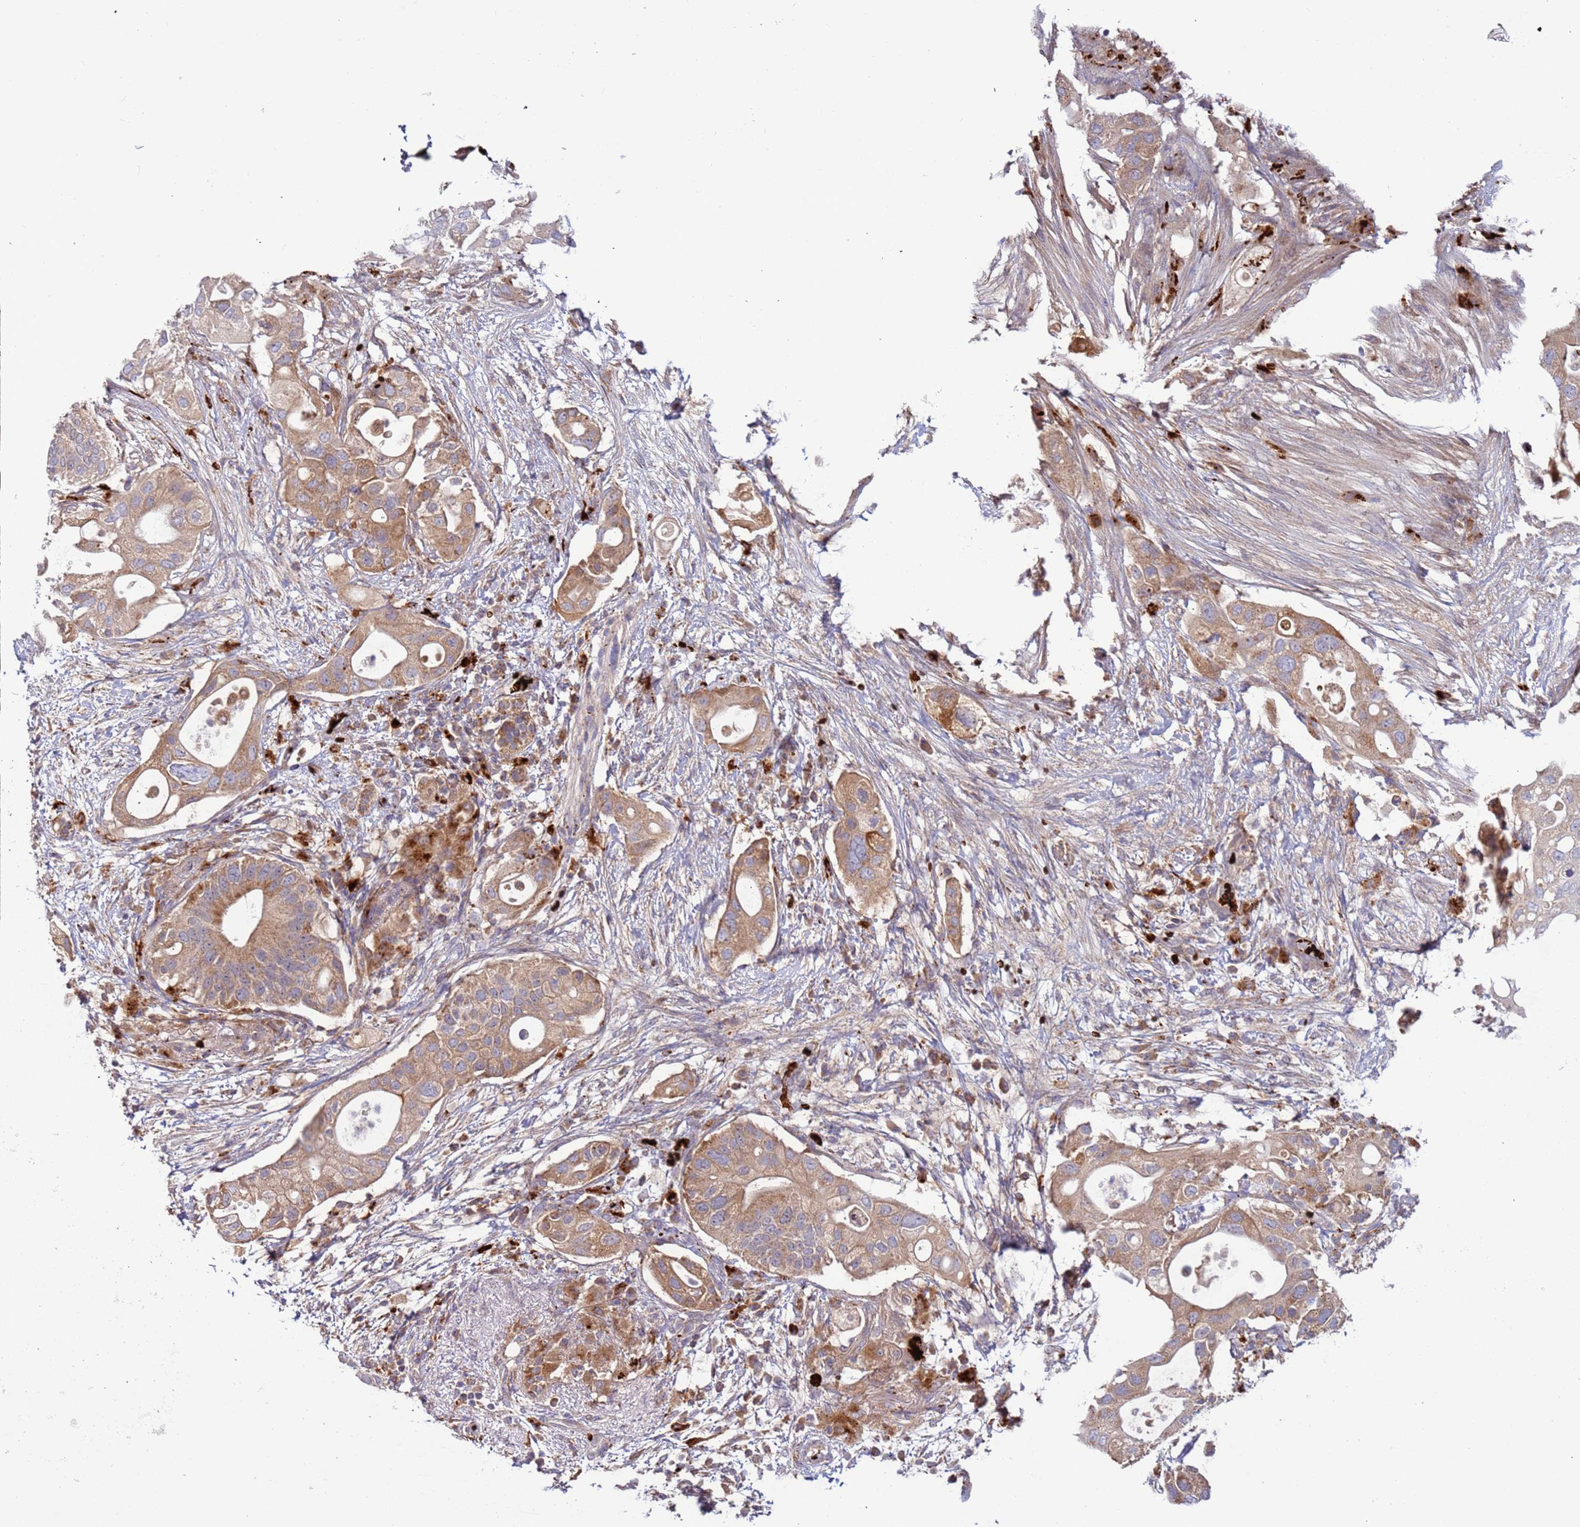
{"staining": {"intensity": "moderate", "quantity": ">75%", "location": "cytoplasmic/membranous"}, "tissue": "pancreatic cancer", "cell_type": "Tumor cells", "image_type": "cancer", "snomed": [{"axis": "morphology", "description": "Adenocarcinoma, NOS"}, {"axis": "topography", "description": "Pancreas"}], "caption": "Pancreatic cancer stained with a protein marker reveals moderate staining in tumor cells.", "gene": "VPS36", "patient": {"sex": "female", "age": 72}}